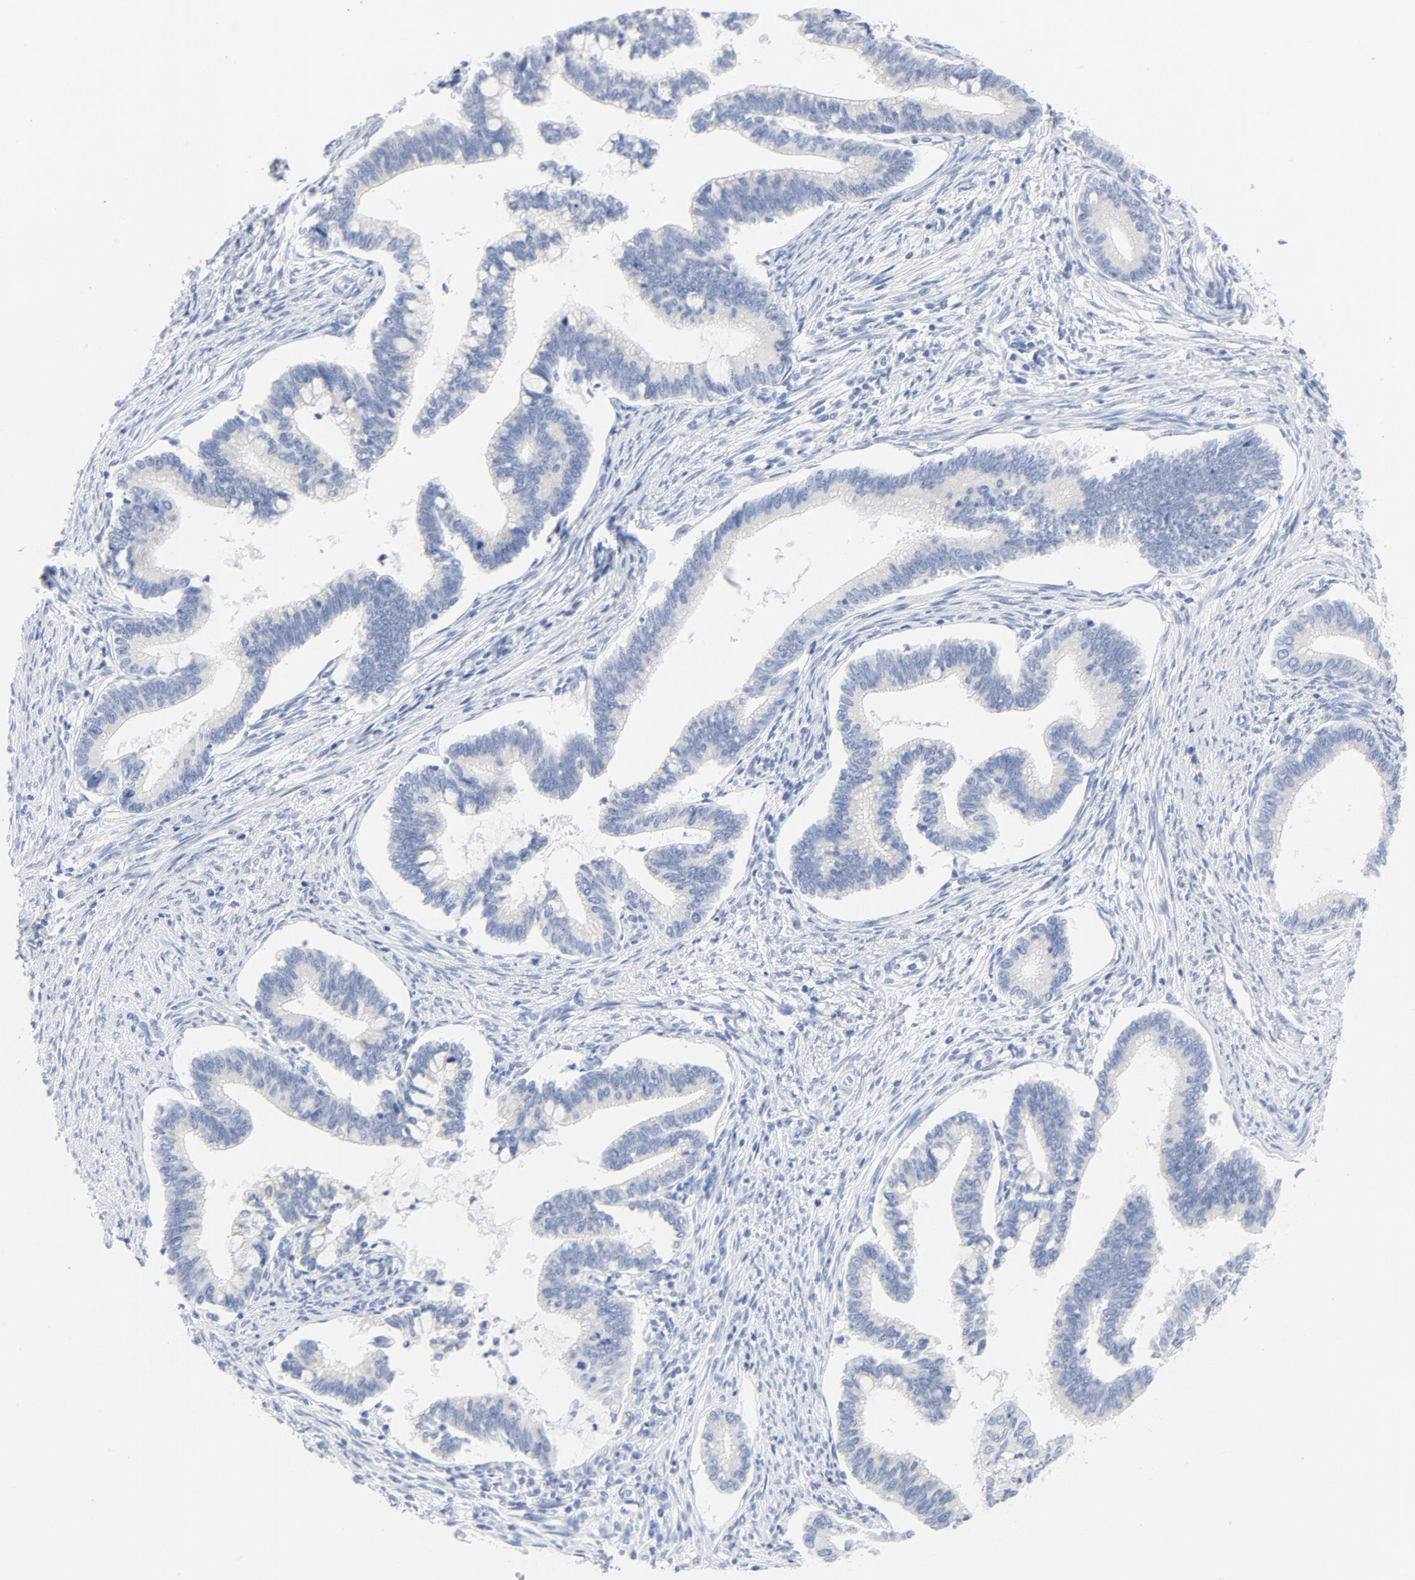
{"staining": {"intensity": "negative", "quantity": "none", "location": "none"}, "tissue": "cervical cancer", "cell_type": "Tumor cells", "image_type": "cancer", "snomed": [{"axis": "morphology", "description": "Adenocarcinoma, NOS"}, {"axis": "topography", "description": "Cervix"}], "caption": "High magnification brightfield microscopy of cervical cancer (adenocarcinoma) stained with DAB (3,3'-diaminobenzidine) (brown) and counterstained with hematoxylin (blue): tumor cells show no significant expression. (DAB (3,3'-diaminobenzidine) immunohistochemistry (IHC) with hematoxylin counter stain).", "gene": "FGFR3", "patient": {"sex": "female", "age": 36}}